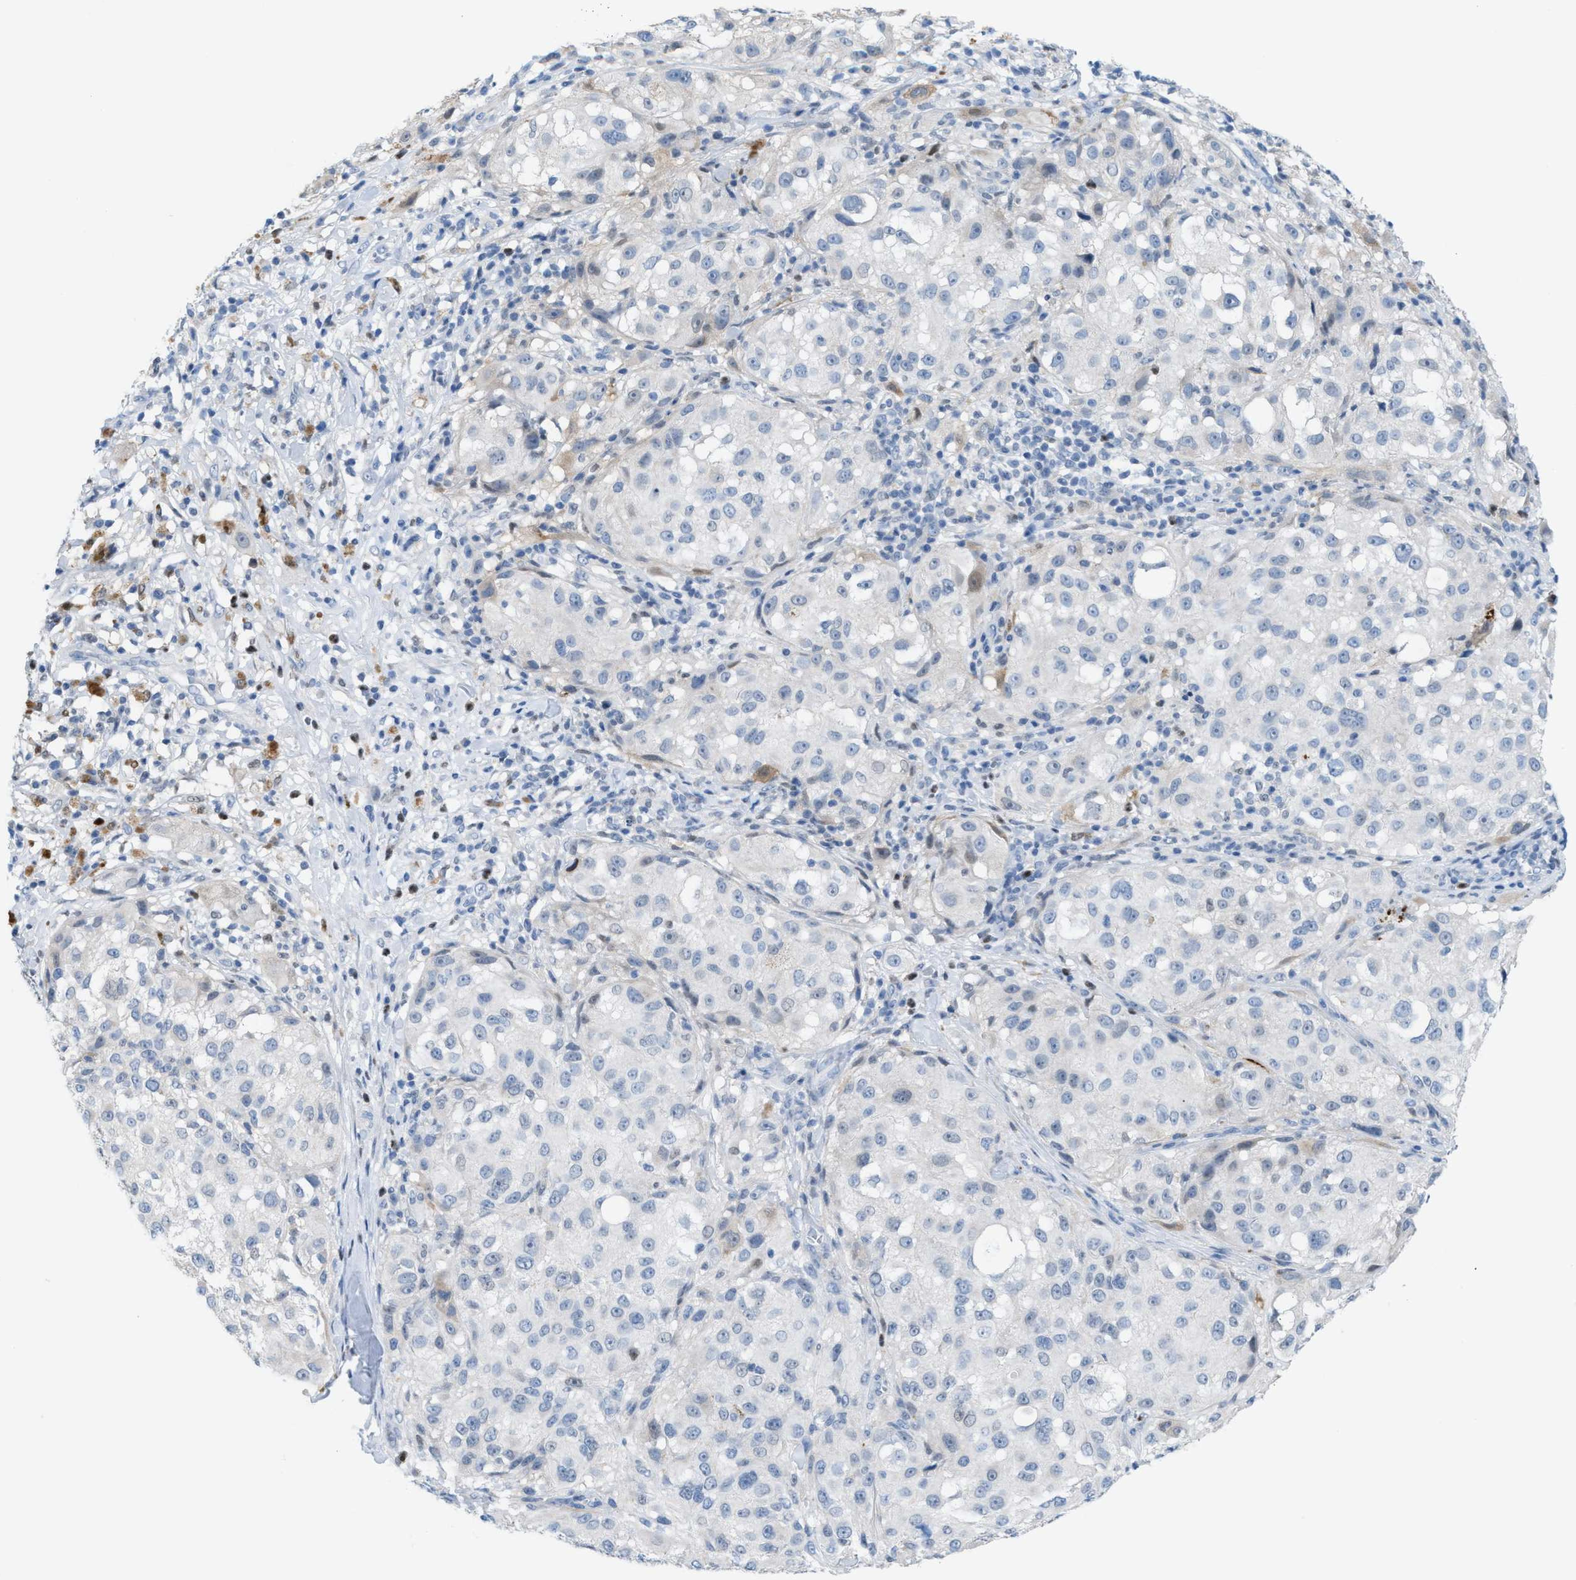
{"staining": {"intensity": "negative", "quantity": "none", "location": "none"}, "tissue": "melanoma", "cell_type": "Tumor cells", "image_type": "cancer", "snomed": [{"axis": "morphology", "description": "Necrosis, NOS"}, {"axis": "morphology", "description": "Malignant melanoma, NOS"}, {"axis": "topography", "description": "Skin"}], "caption": "Tumor cells show no significant protein expression in melanoma.", "gene": "PPM1D", "patient": {"sex": "female", "age": 87}}